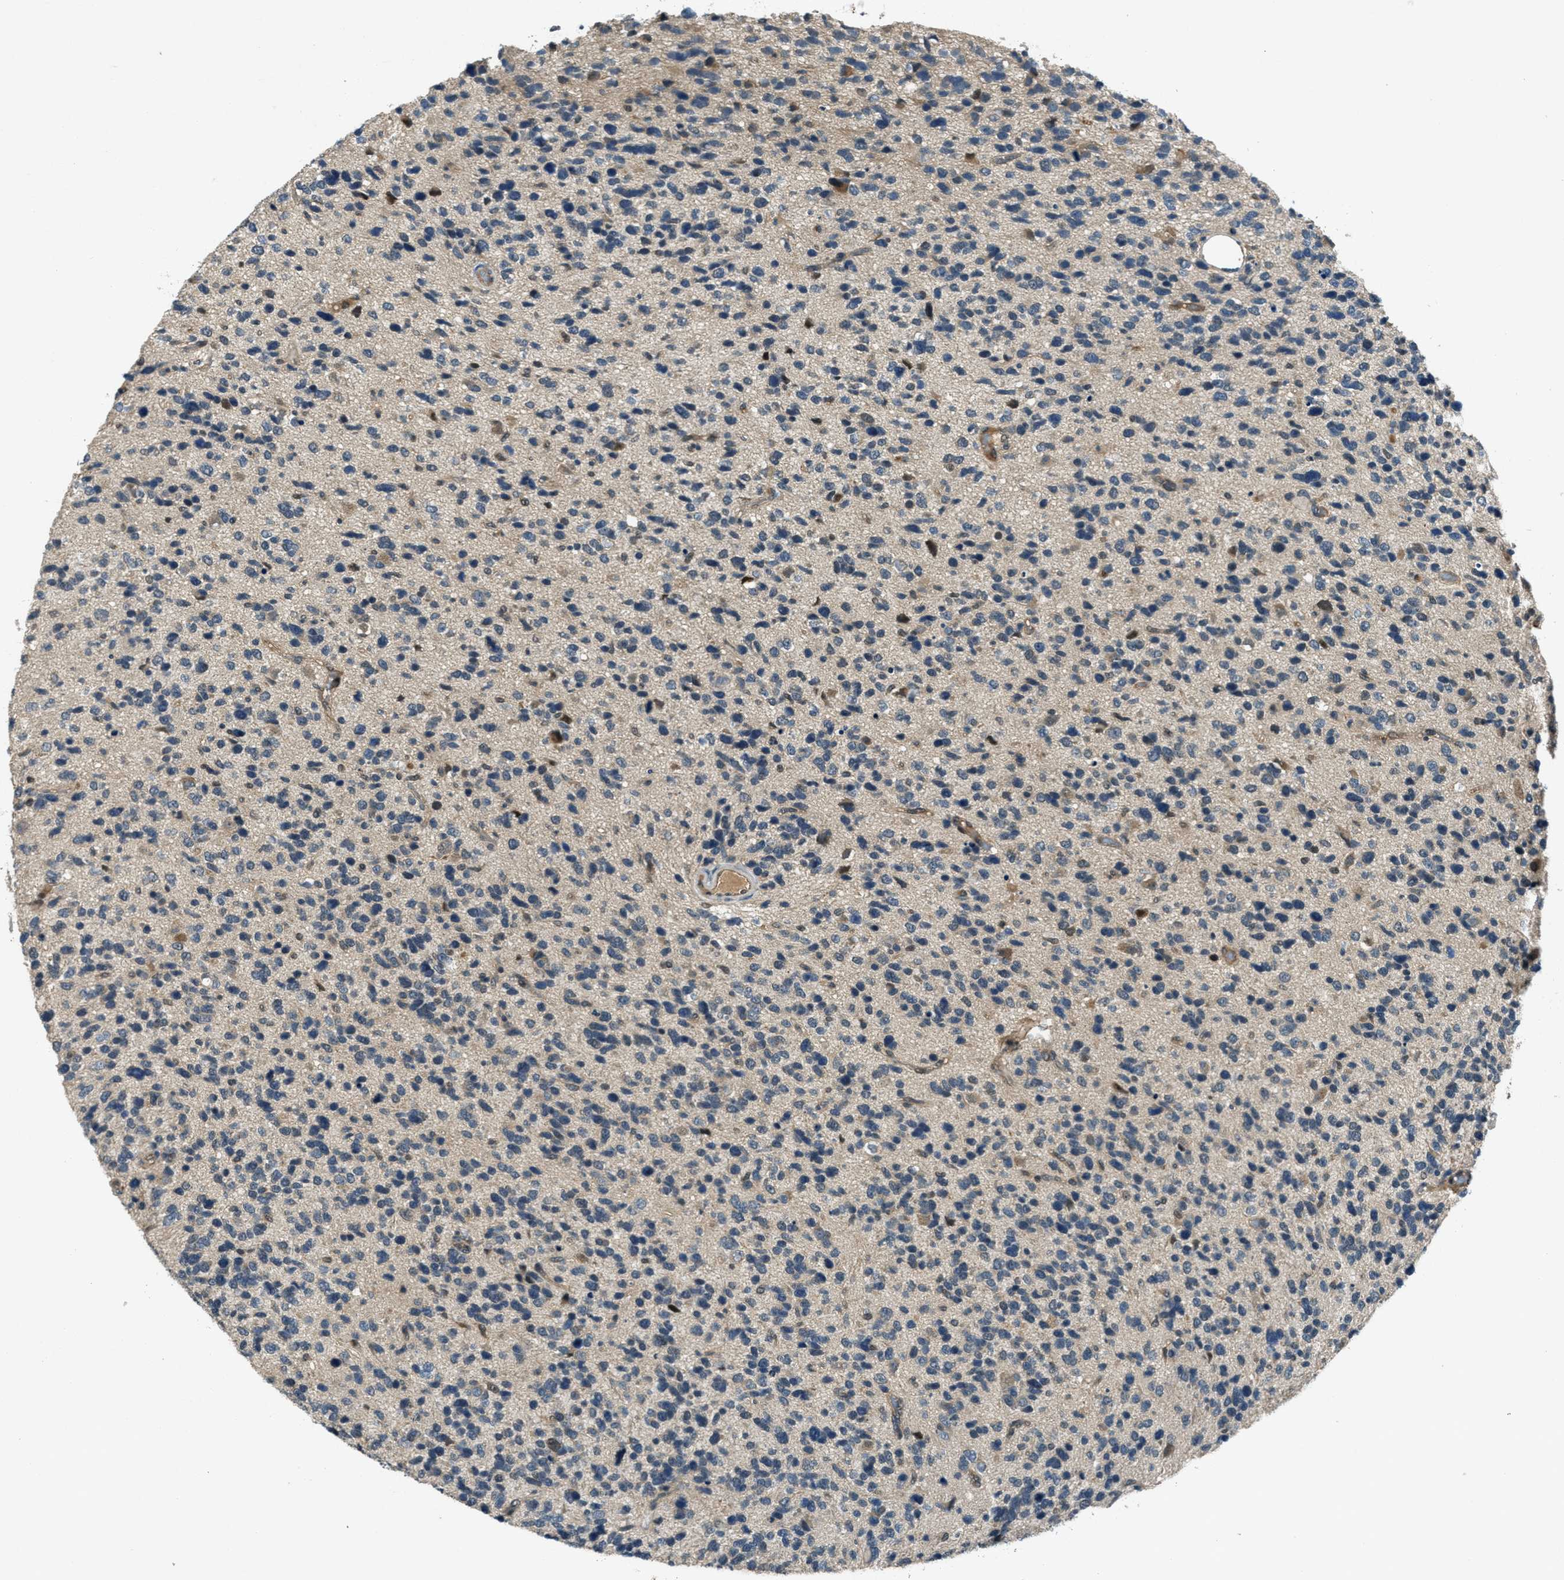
{"staining": {"intensity": "weak", "quantity": "<25%", "location": "cytoplasmic/membranous"}, "tissue": "glioma", "cell_type": "Tumor cells", "image_type": "cancer", "snomed": [{"axis": "morphology", "description": "Glioma, malignant, High grade"}, {"axis": "topography", "description": "Brain"}], "caption": "DAB immunohistochemical staining of malignant glioma (high-grade) reveals no significant expression in tumor cells. (Stains: DAB IHC with hematoxylin counter stain, Microscopy: brightfield microscopy at high magnification).", "gene": "DUSP6", "patient": {"sex": "female", "age": 58}}